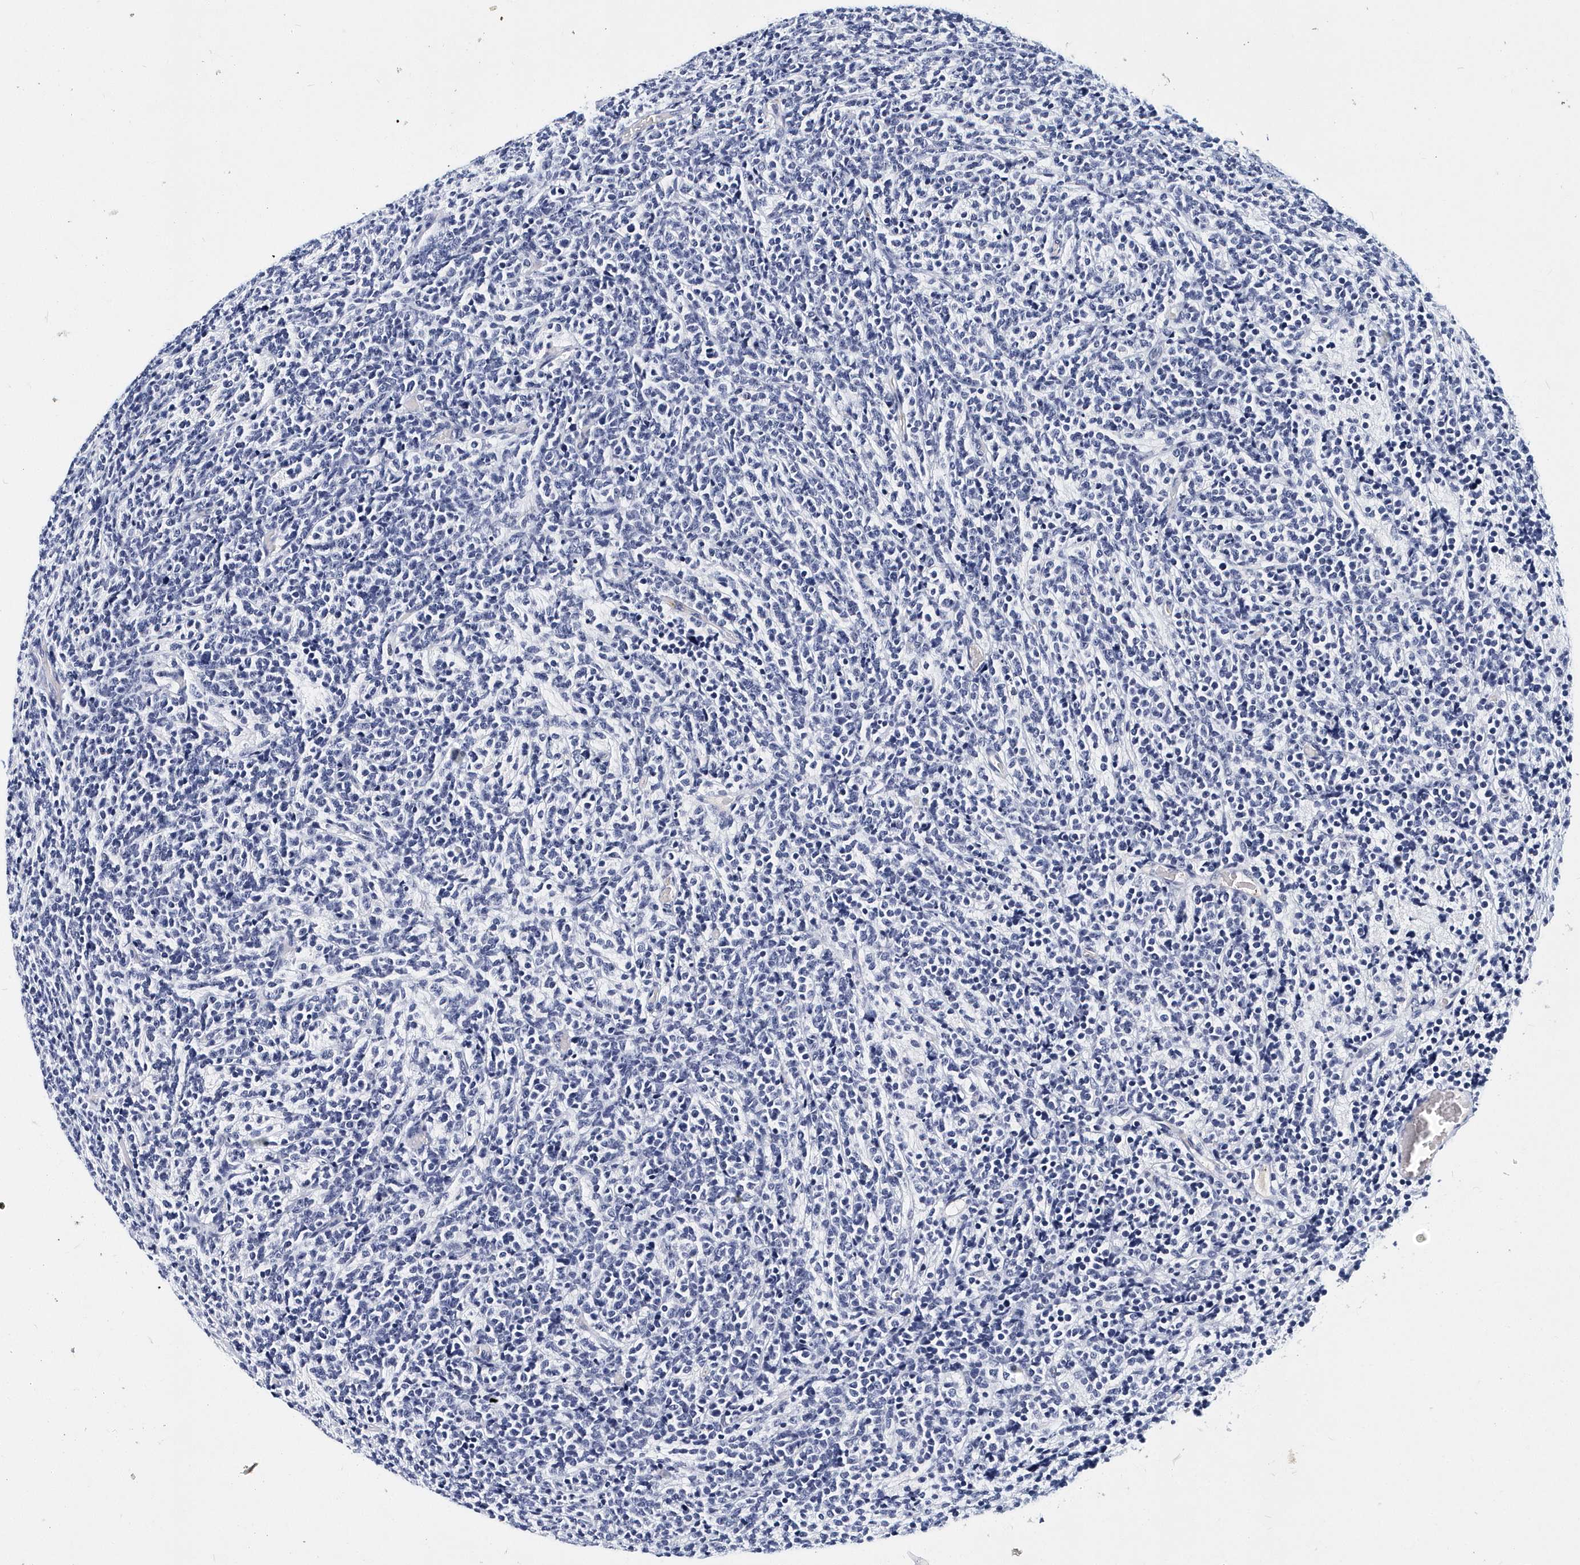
{"staining": {"intensity": "negative", "quantity": "none", "location": "none"}, "tissue": "glioma", "cell_type": "Tumor cells", "image_type": "cancer", "snomed": [{"axis": "morphology", "description": "Glioma, malignant, Low grade"}, {"axis": "topography", "description": "Brain"}], "caption": "The immunohistochemistry (IHC) micrograph has no significant positivity in tumor cells of glioma tissue. Nuclei are stained in blue.", "gene": "ITGA2B", "patient": {"sex": "female", "age": 1}}